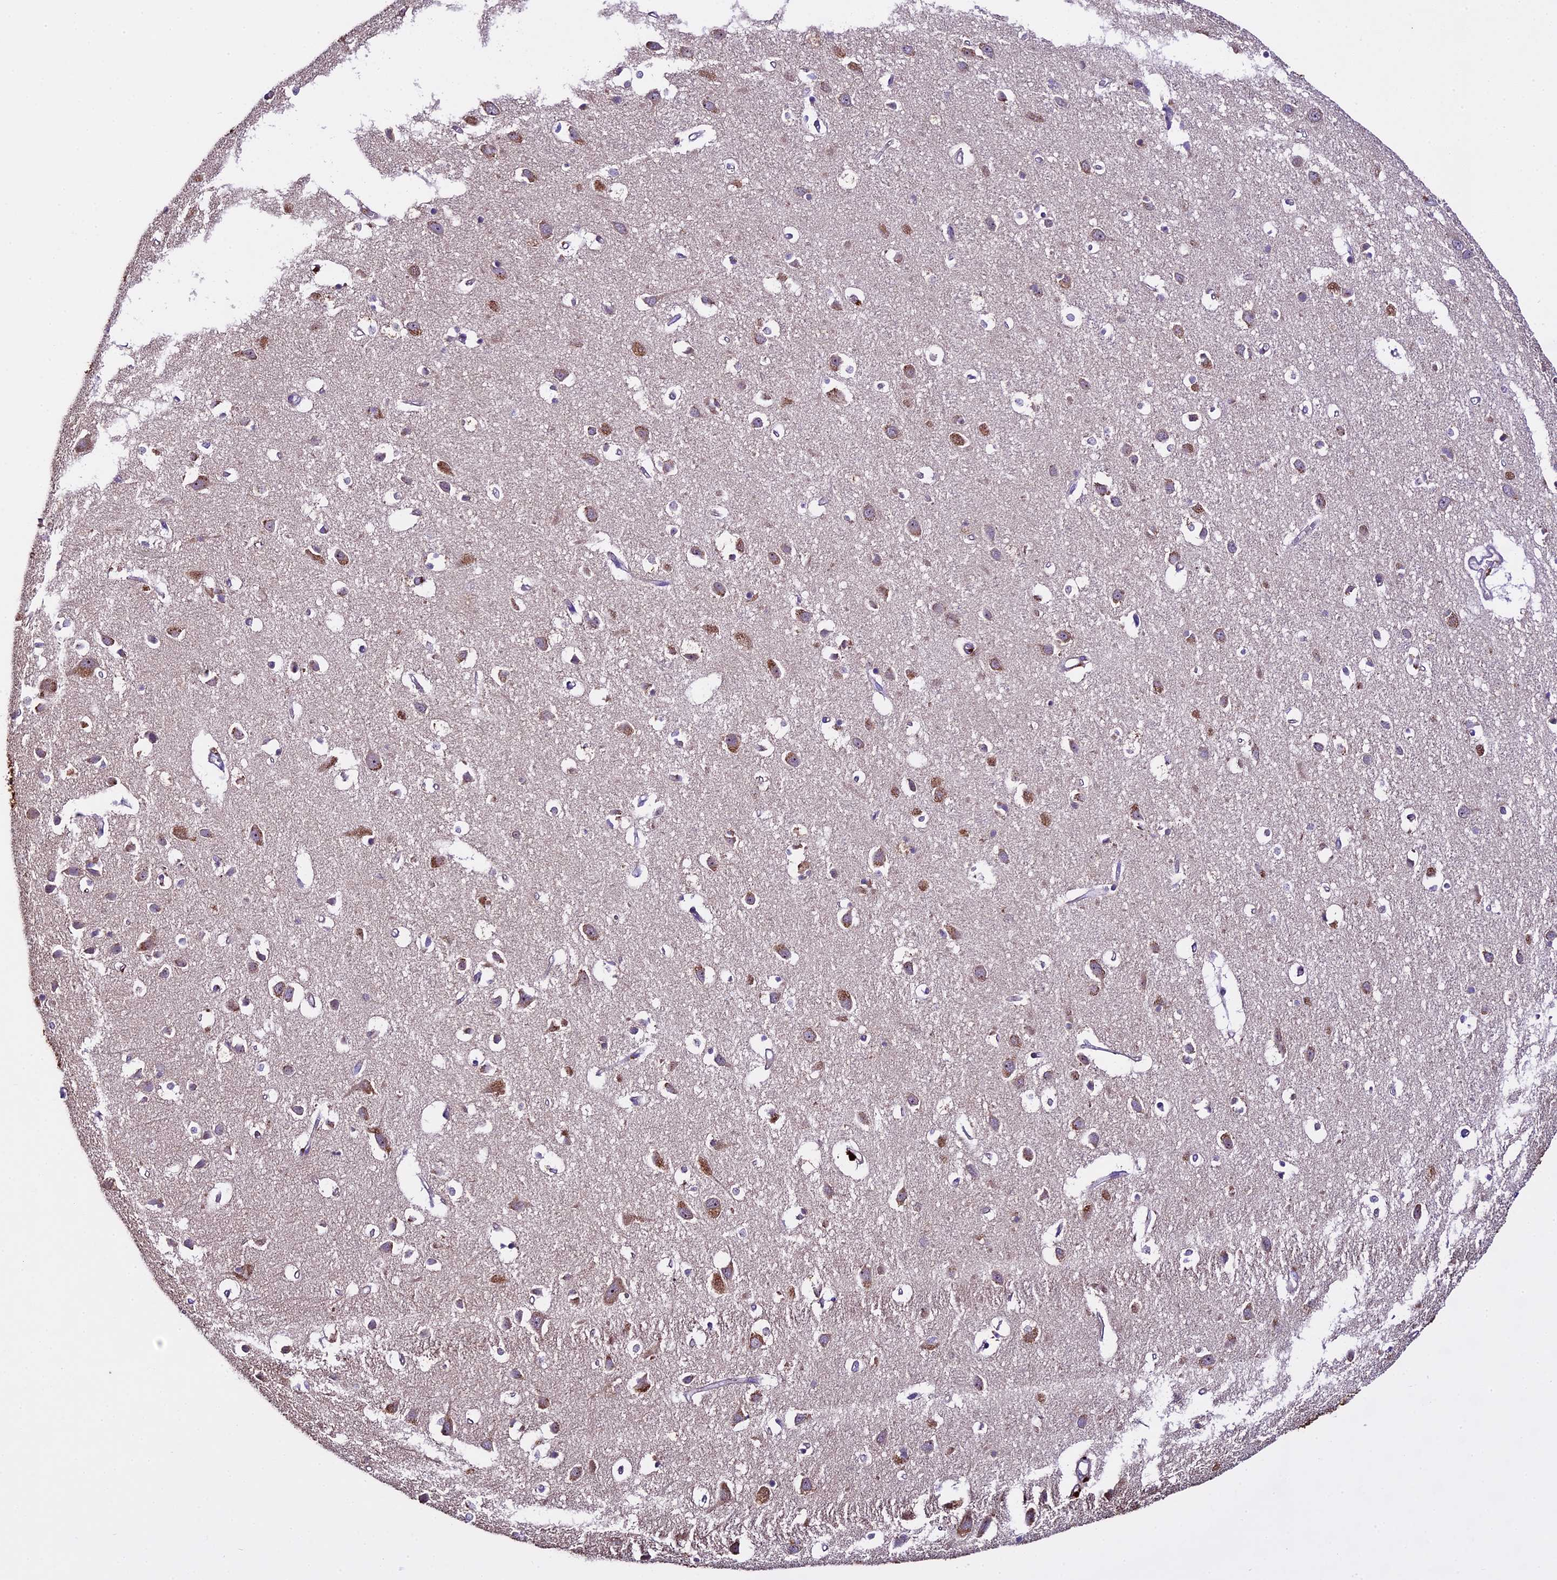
{"staining": {"intensity": "negative", "quantity": "none", "location": "none"}, "tissue": "cerebral cortex", "cell_type": "Endothelial cells", "image_type": "normal", "snomed": [{"axis": "morphology", "description": "Normal tissue, NOS"}, {"axis": "topography", "description": "Cerebral cortex"}], "caption": "Image shows no protein positivity in endothelial cells of unremarkable cerebral cortex.", "gene": "SPIRE1", "patient": {"sex": "female", "age": 64}}